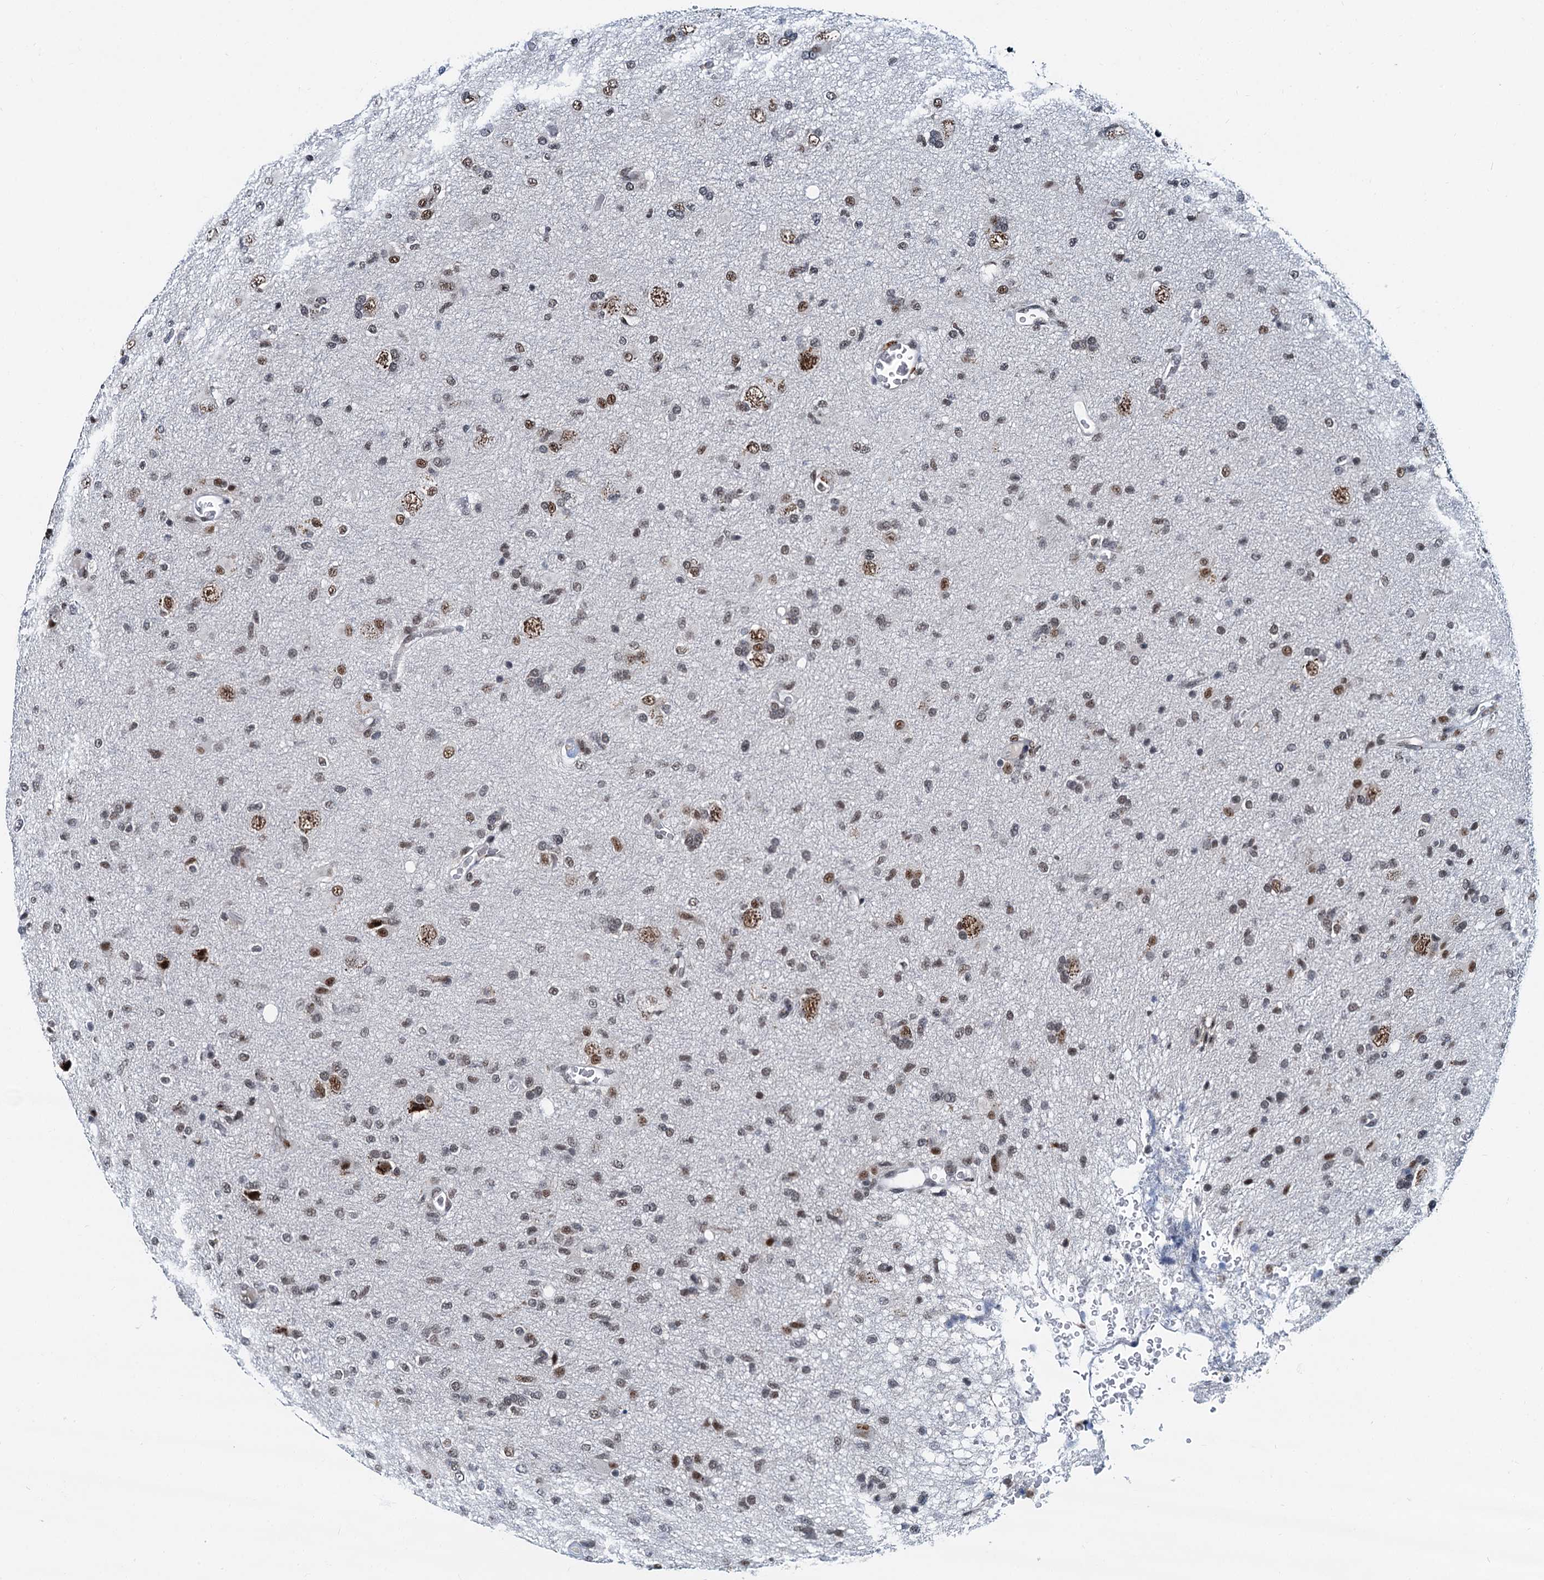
{"staining": {"intensity": "moderate", "quantity": ">75%", "location": "nuclear"}, "tissue": "glioma", "cell_type": "Tumor cells", "image_type": "cancer", "snomed": [{"axis": "morphology", "description": "Glioma, malignant, High grade"}, {"axis": "topography", "description": "Brain"}], "caption": "The image exhibits a brown stain indicating the presence of a protein in the nuclear of tumor cells in glioma.", "gene": "SNRPD1", "patient": {"sex": "female", "age": 57}}